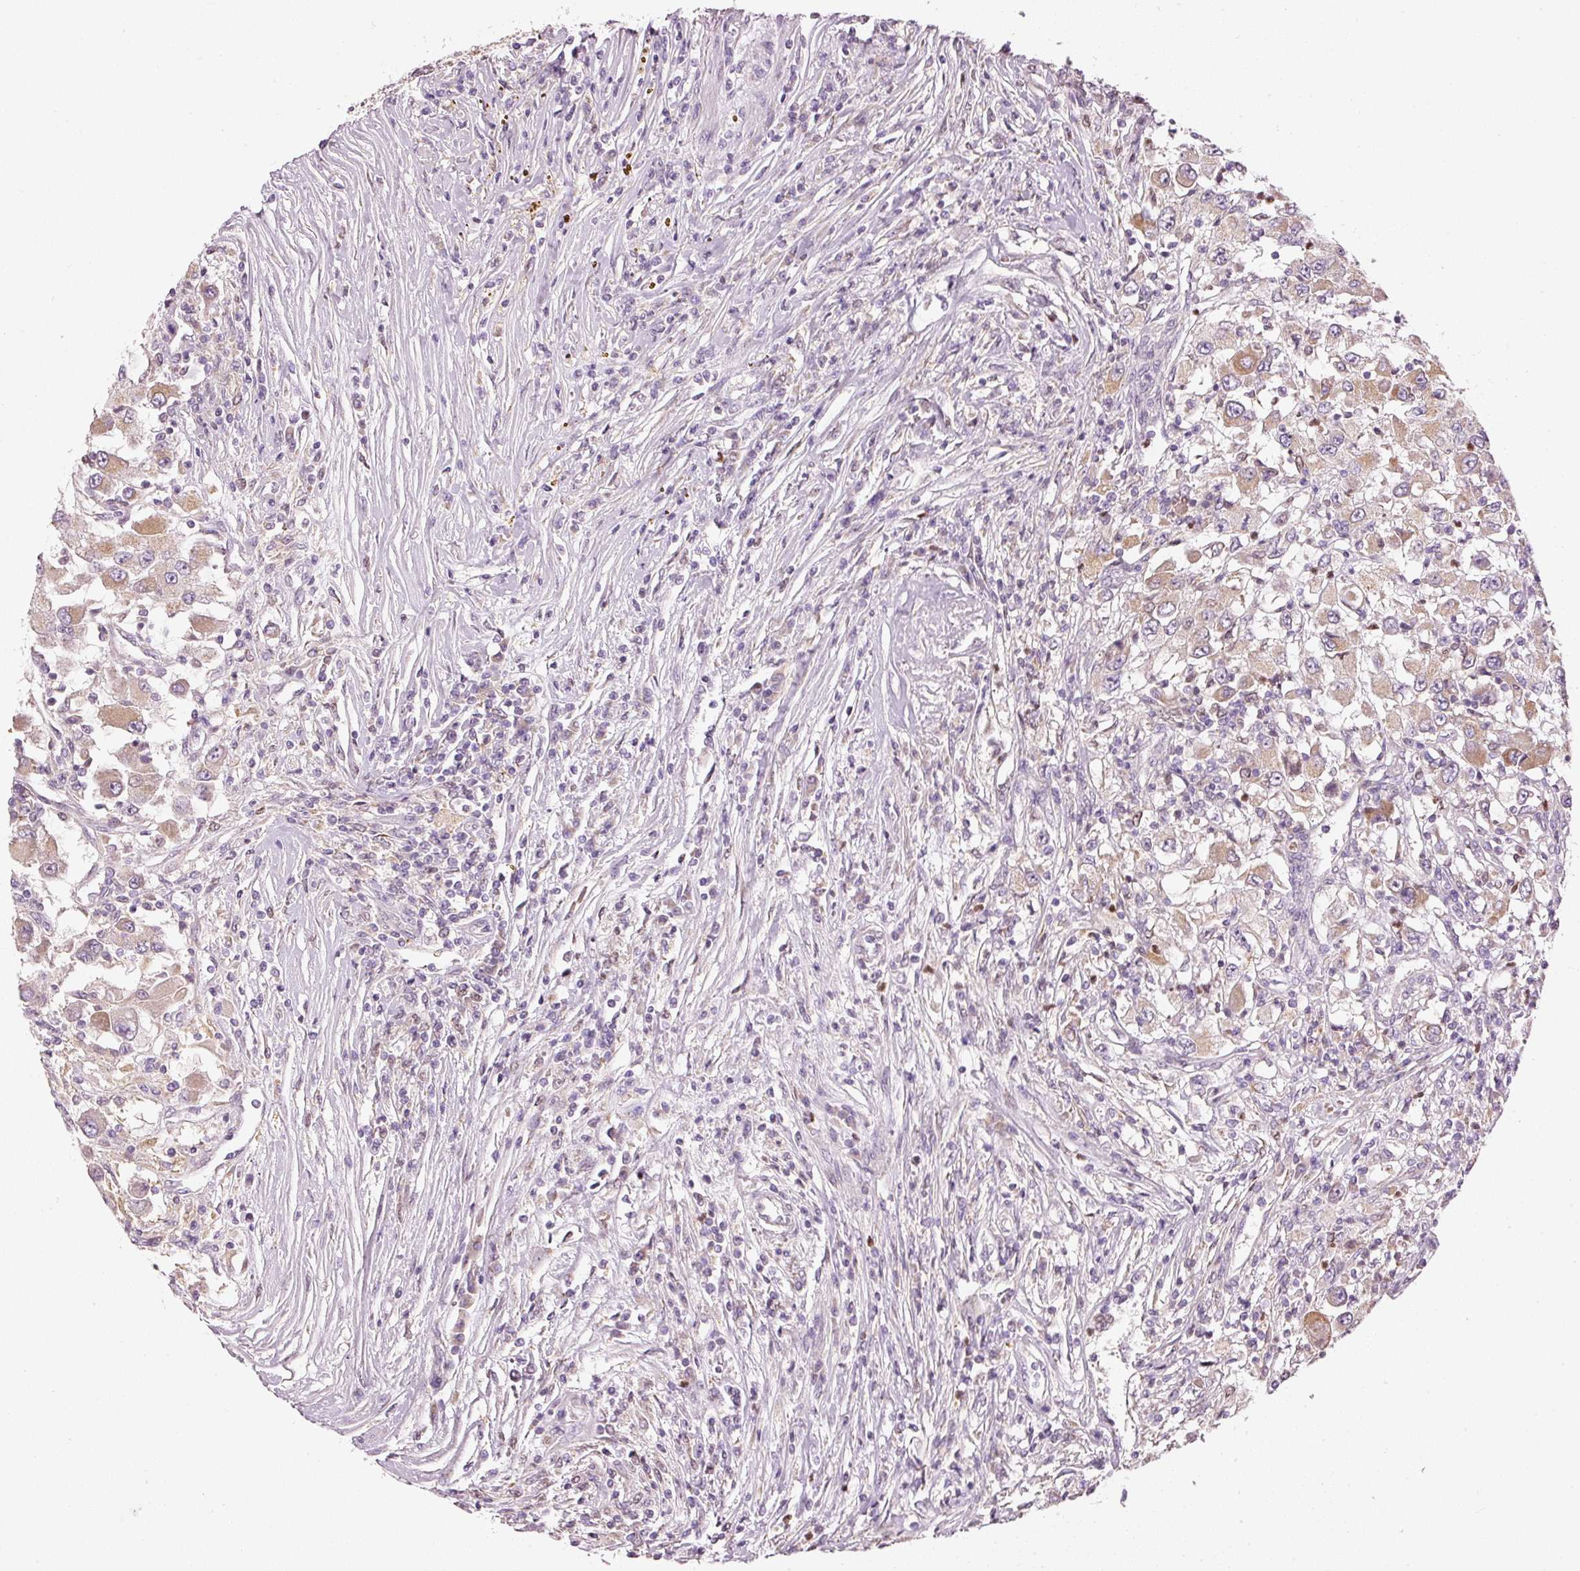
{"staining": {"intensity": "moderate", "quantity": ">75%", "location": "cytoplasmic/membranous"}, "tissue": "renal cancer", "cell_type": "Tumor cells", "image_type": "cancer", "snomed": [{"axis": "morphology", "description": "Adenocarcinoma, NOS"}, {"axis": "topography", "description": "Kidney"}], "caption": "Moderate cytoplasmic/membranous staining is seen in about >75% of tumor cells in renal adenocarcinoma. The protein of interest is shown in brown color, while the nuclei are stained blue.", "gene": "MTHFD1L", "patient": {"sex": "female", "age": 67}}